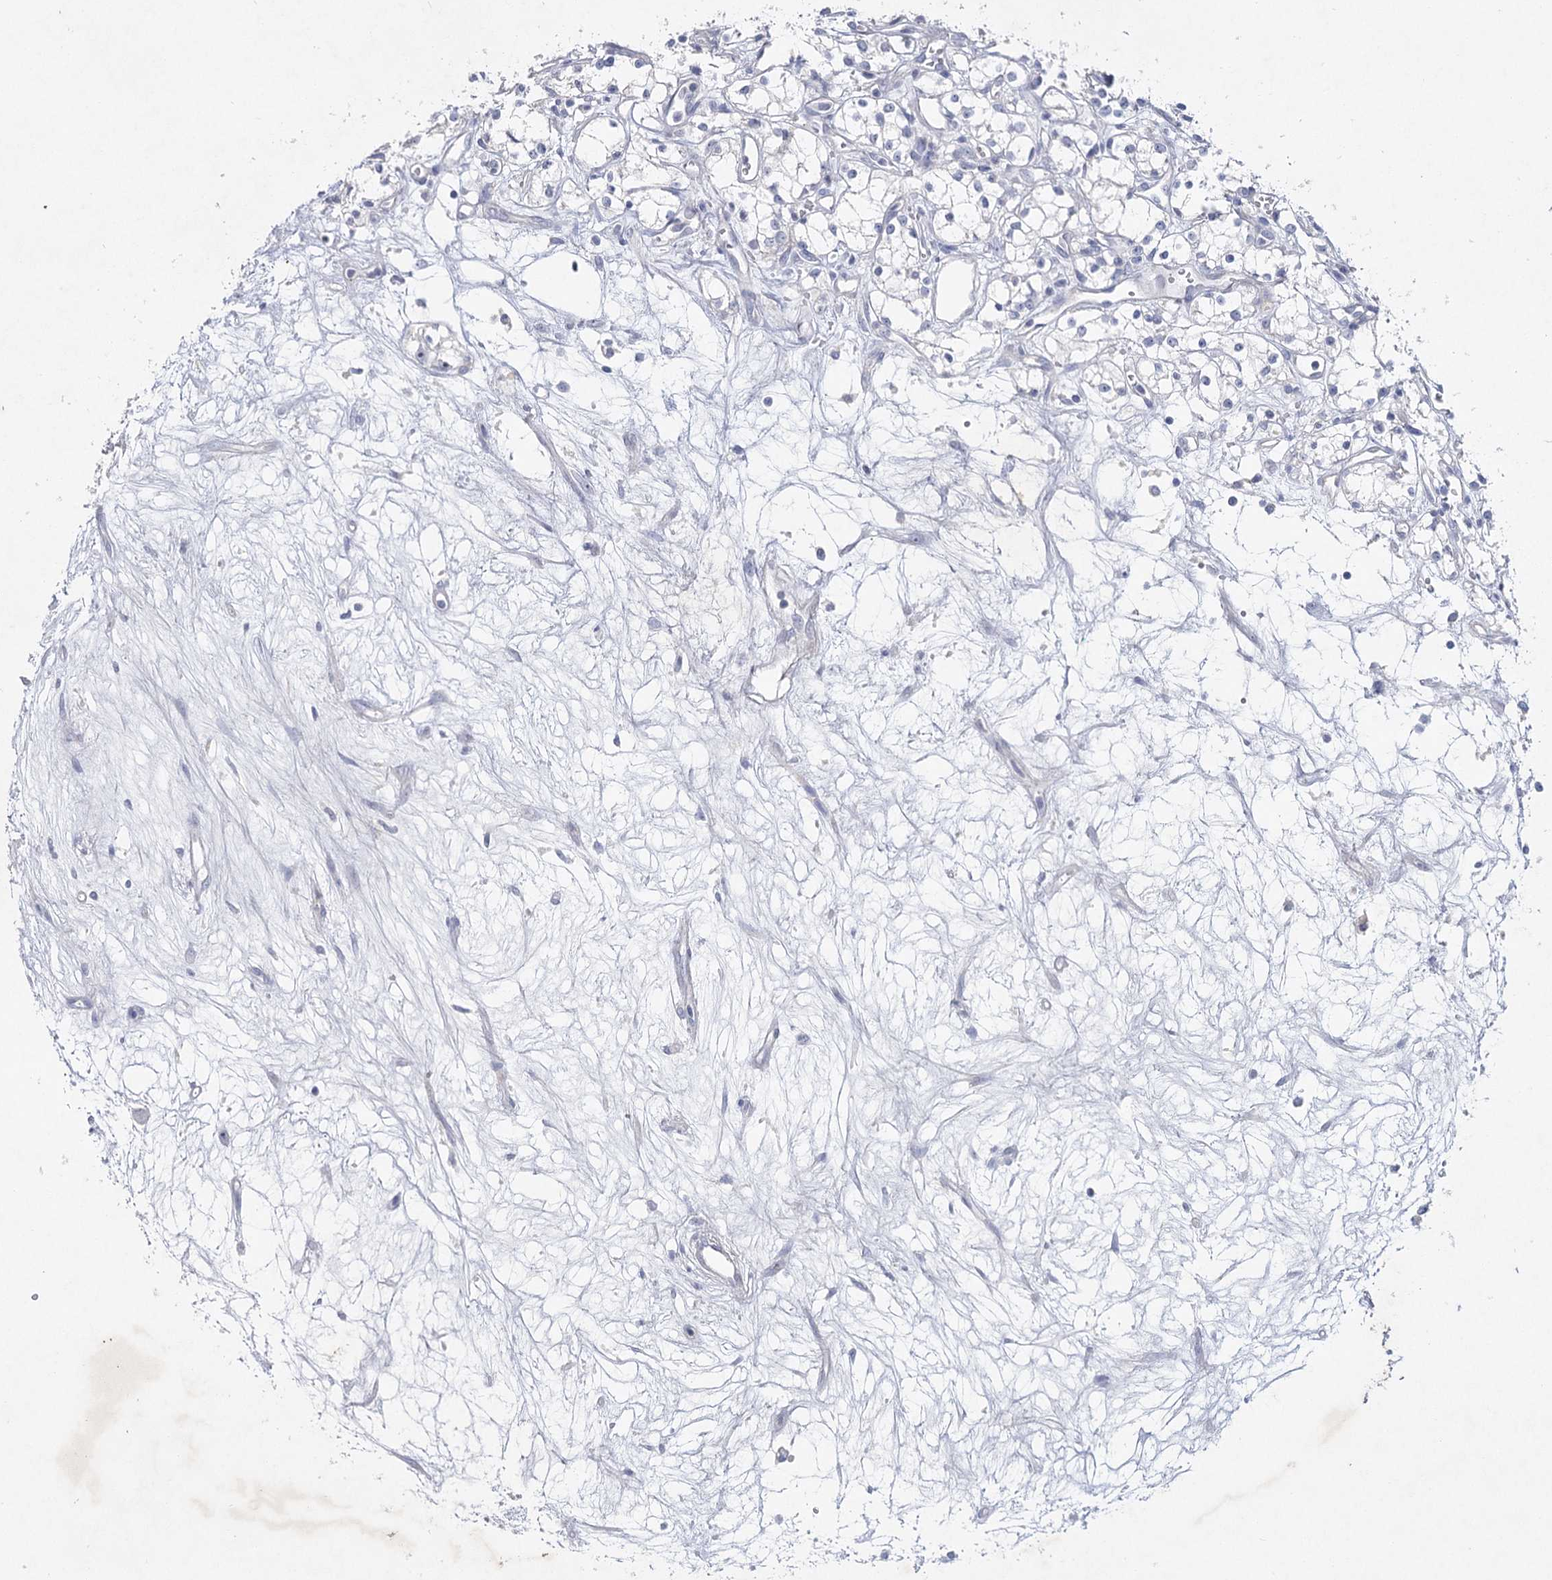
{"staining": {"intensity": "negative", "quantity": "none", "location": "none"}, "tissue": "renal cancer", "cell_type": "Tumor cells", "image_type": "cancer", "snomed": [{"axis": "morphology", "description": "Adenocarcinoma, NOS"}, {"axis": "topography", "description": "Kidney"}], "caption": "Tumor cells are negative for brown protein staining in adenocarcinoma (renal). The staining was performed using DAB to visualize the protein expression in brown, while the nuclei were stained in blue with hematoxylin (Magnification: 20x).", "gene": "MAP3K13", "patient": {"sex": "male", "age": 59}}